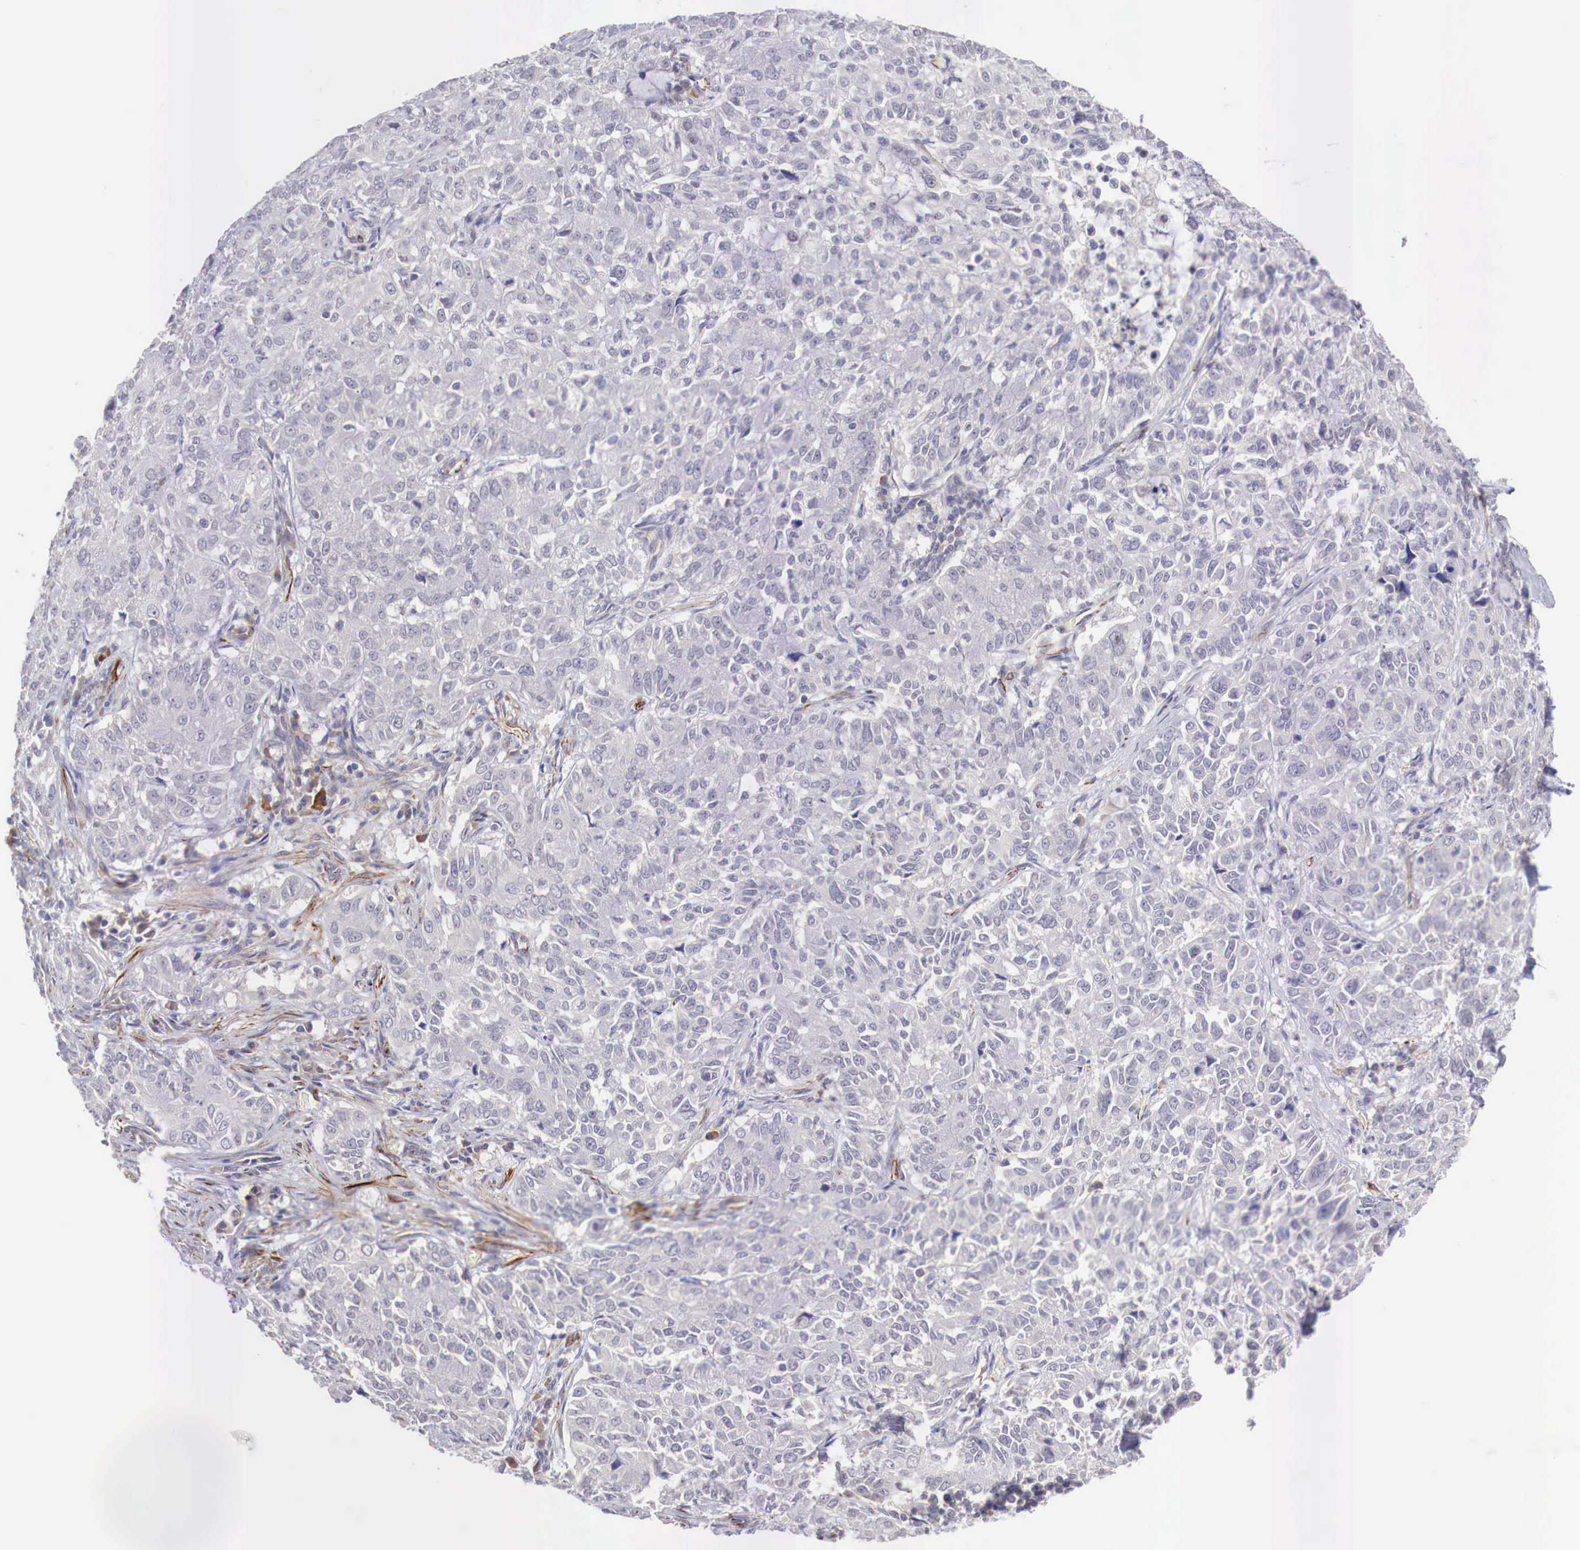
{"staining": {"intensity": "negative", "quantity": "none", "location": "none"}, "tissue": "pancreatic cancer", "cell_type": "Tumor cells", "image_type": "cancer", "snomed": [{"axis": "morphology", "description": "Adenocarcinoma, NOS"}, {"axis": "topography", "description": "Pancreas"}], "caption": "Tumor cells are negative for brown protein staining in pancreatic cancer (adenocarcinoma). (Immunohistochemistry (ihc), brightfield microscopy, high magnification).", "gene": "WT1", "patient": {"sex": "female", "age": 52}}